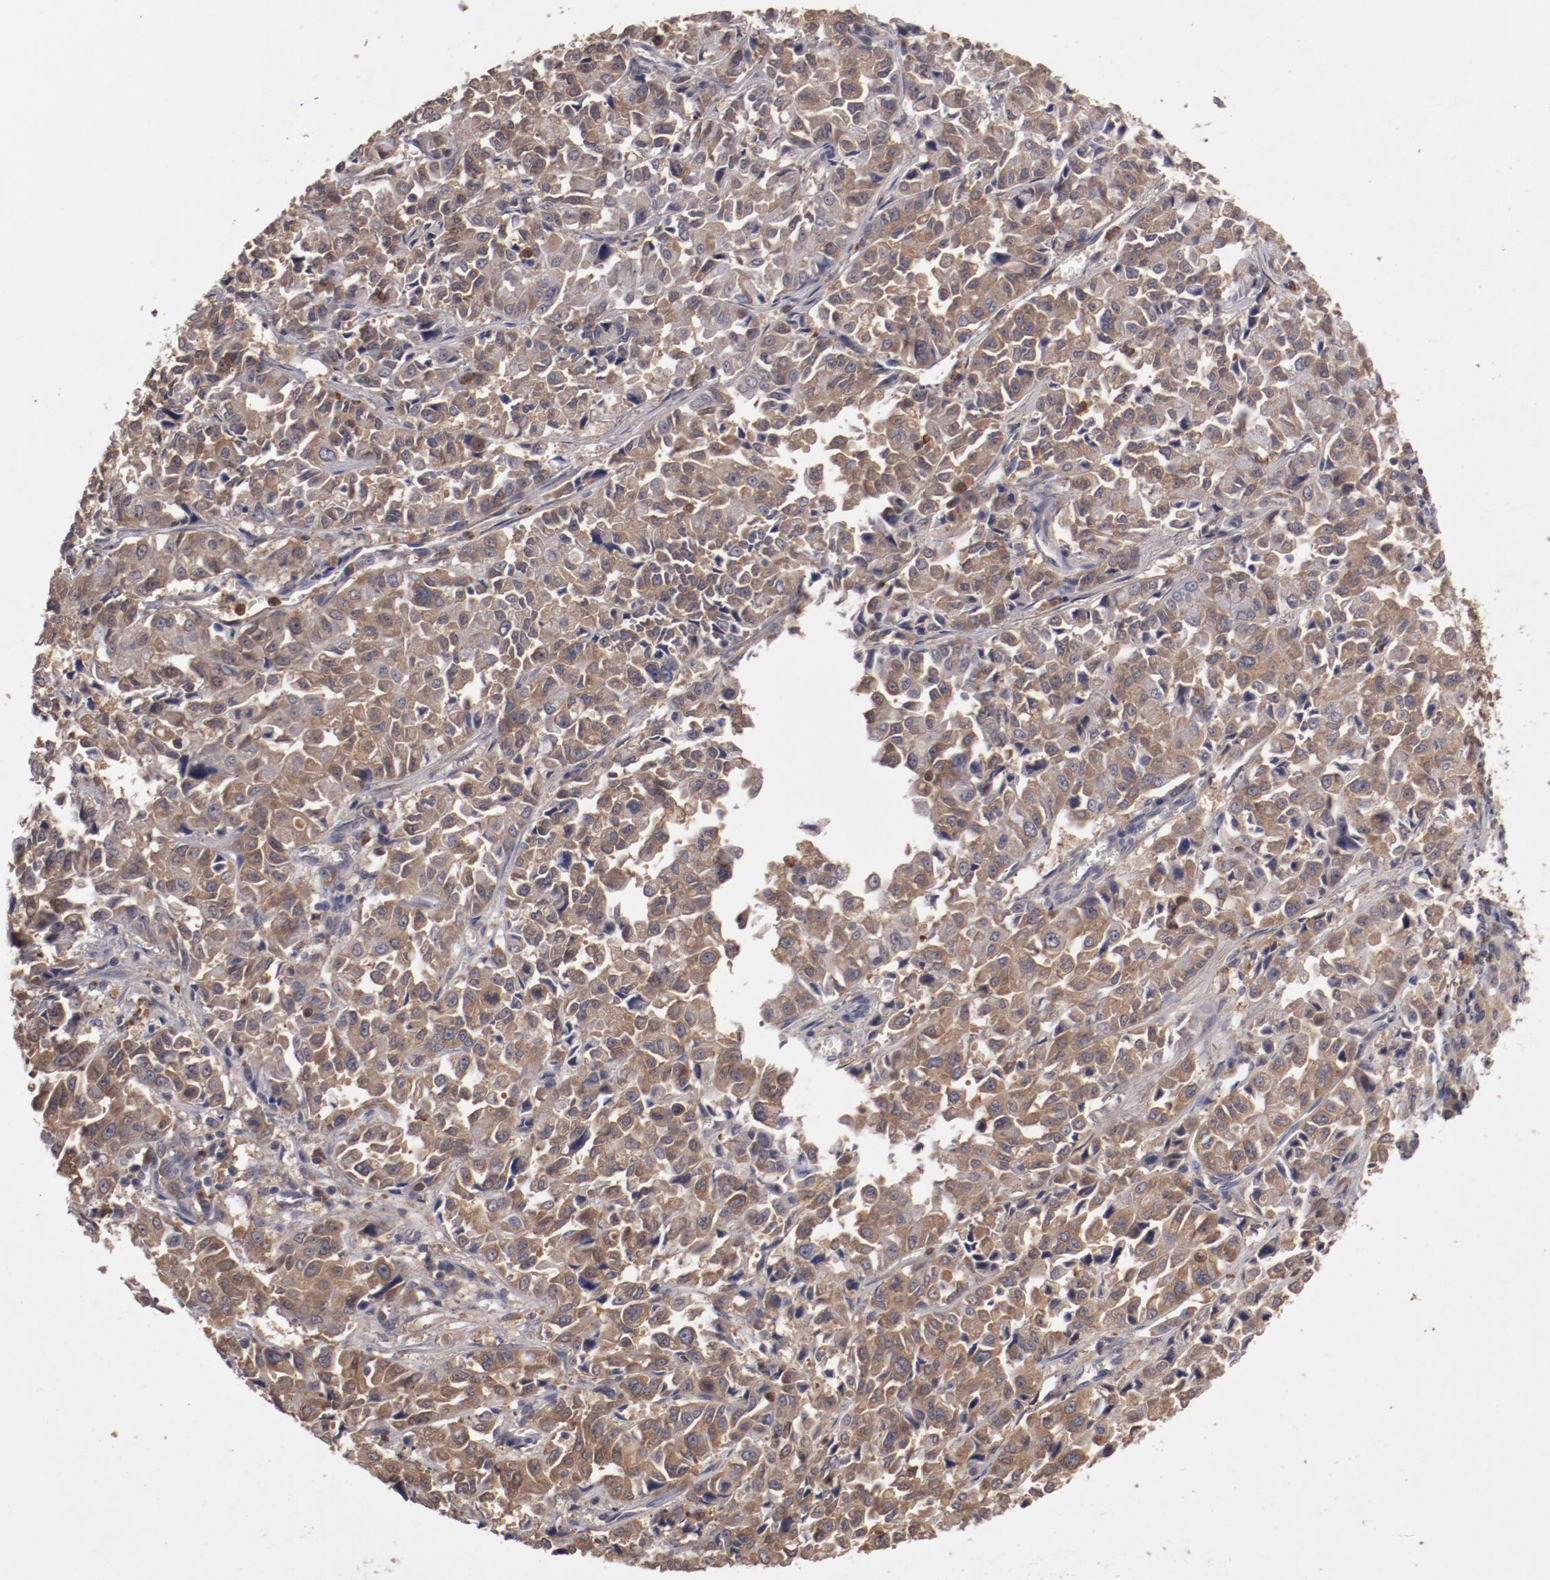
{"staining": {"intensity": "moderate", "quantity": ">75%", "location": "cytoplasmic/membranous"}, "tissue": "pancreatic cancer", "cell_type": "Tumor cells", "image_type": "cancer", "snomed": [{"axis": "morphology", "description": "Adenocarcinoma, NOS"}, {"axis": "topography", "description": "Pancreas"}], "caption": "Immunohistochemical staining of pancreatic cancer (adenocarcinoma) displays moderate cytoplasmic/membranous protein staining in about >75% of tumor cells.", "gene": "SERPINA7", "patient": {"sex": "female", "age": 52}}